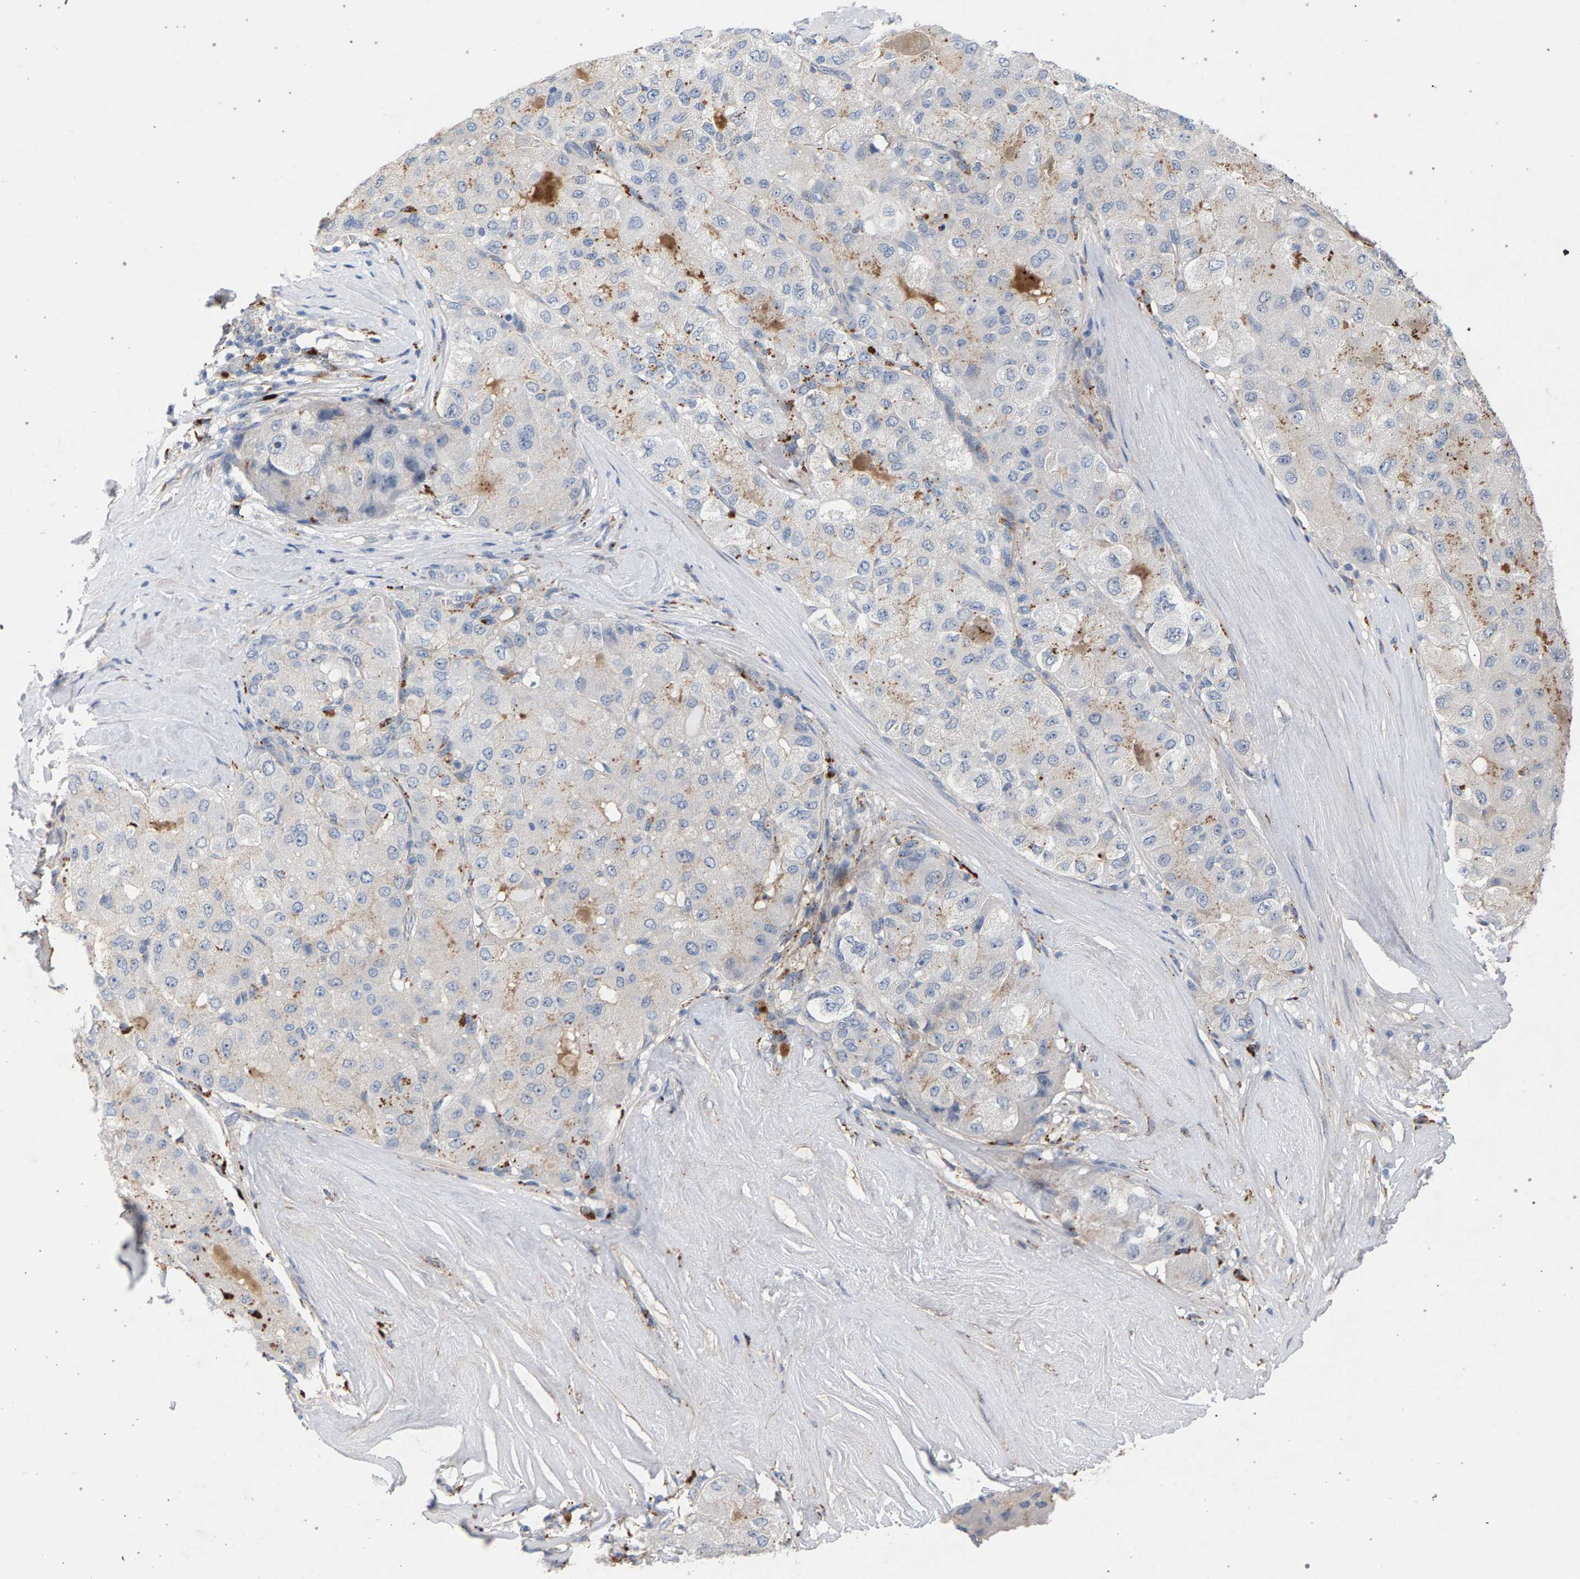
{"staining": {"intensity": "moderate", "quantity": "<25%", "location": "cytoplasmic/membranous"}, "tissue": "liver cancer", "cell_type": "Tumor cells", "image_type": "cancer", "snomed": [{"axis": "morphology", "description": "Carcinoma, Hepatocellular, NOS"}, {"axis": "topography", "description": "Liver"}], "caption": "A low amount of moderate cytoplasmic/membranous staining is appreciated in about <25% of tumor cells in liver hepatocellular carcinoma tissue.", "gene": "MAMDC2", "patient": {"sex": "male", "age": 80}}